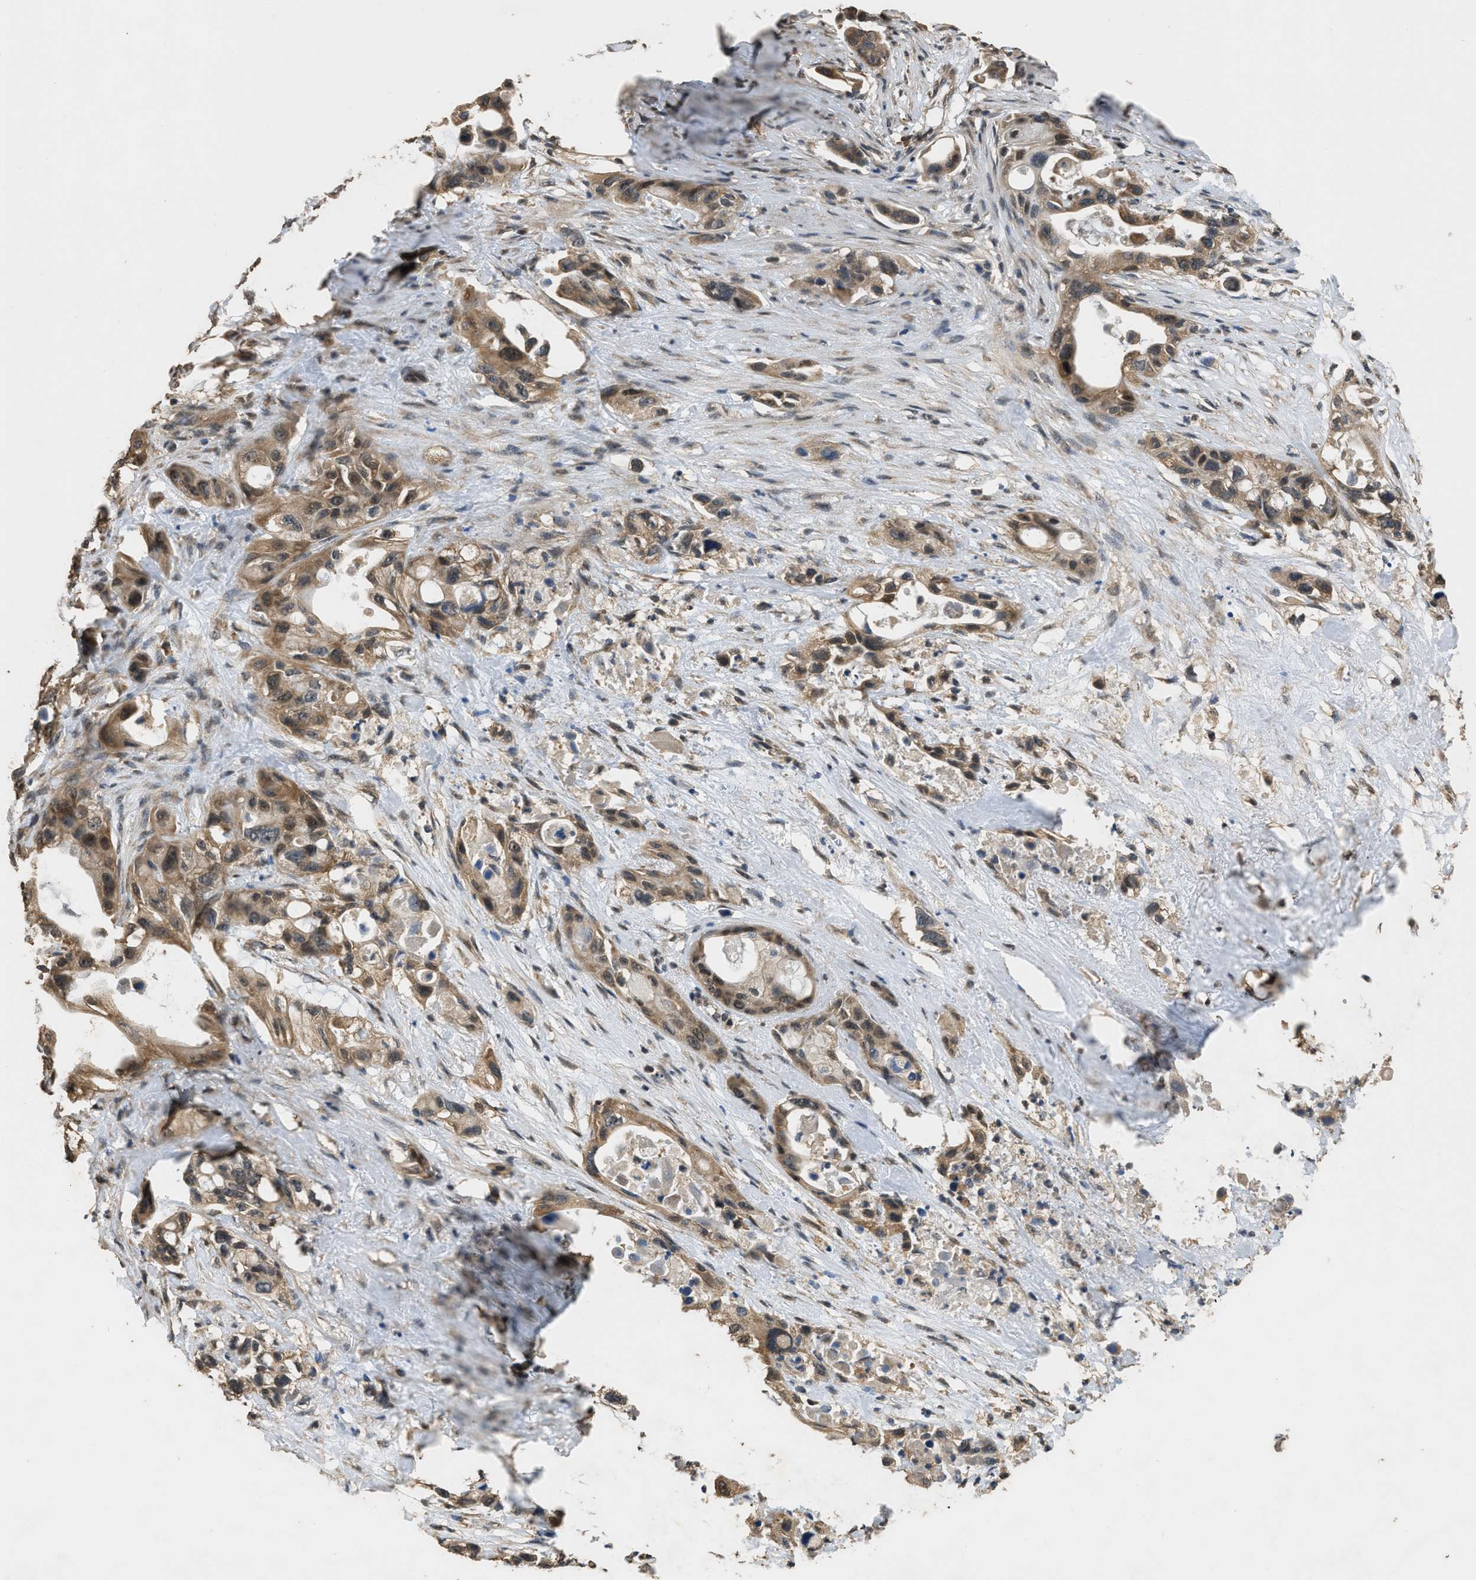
{"staining": {"intensity": "moderate", "quantity": ">75%", "location": "cytoplasmic/membranous"}, "tissue": "pancreatic cancer", "cell_type": "Tumor cells", "image_type": "cancer", "snomed": [{"axis": "morphology", "description": "Adenocarcinoma, NOS"}, {"axis": "topography", "description": "Pancreas"}], "caption": "Pancreatic cancer (adenocarcinoma) stained with DAB (3,3'-diaminobenzidine) immunohistochemistry (IHC) exhibits medium levels of moderate cytoplasmic/membranous expression in approximately >75% of tumor cells.", "gene": "DENND6B", "patient": {"sex": "male", "age": 53}}